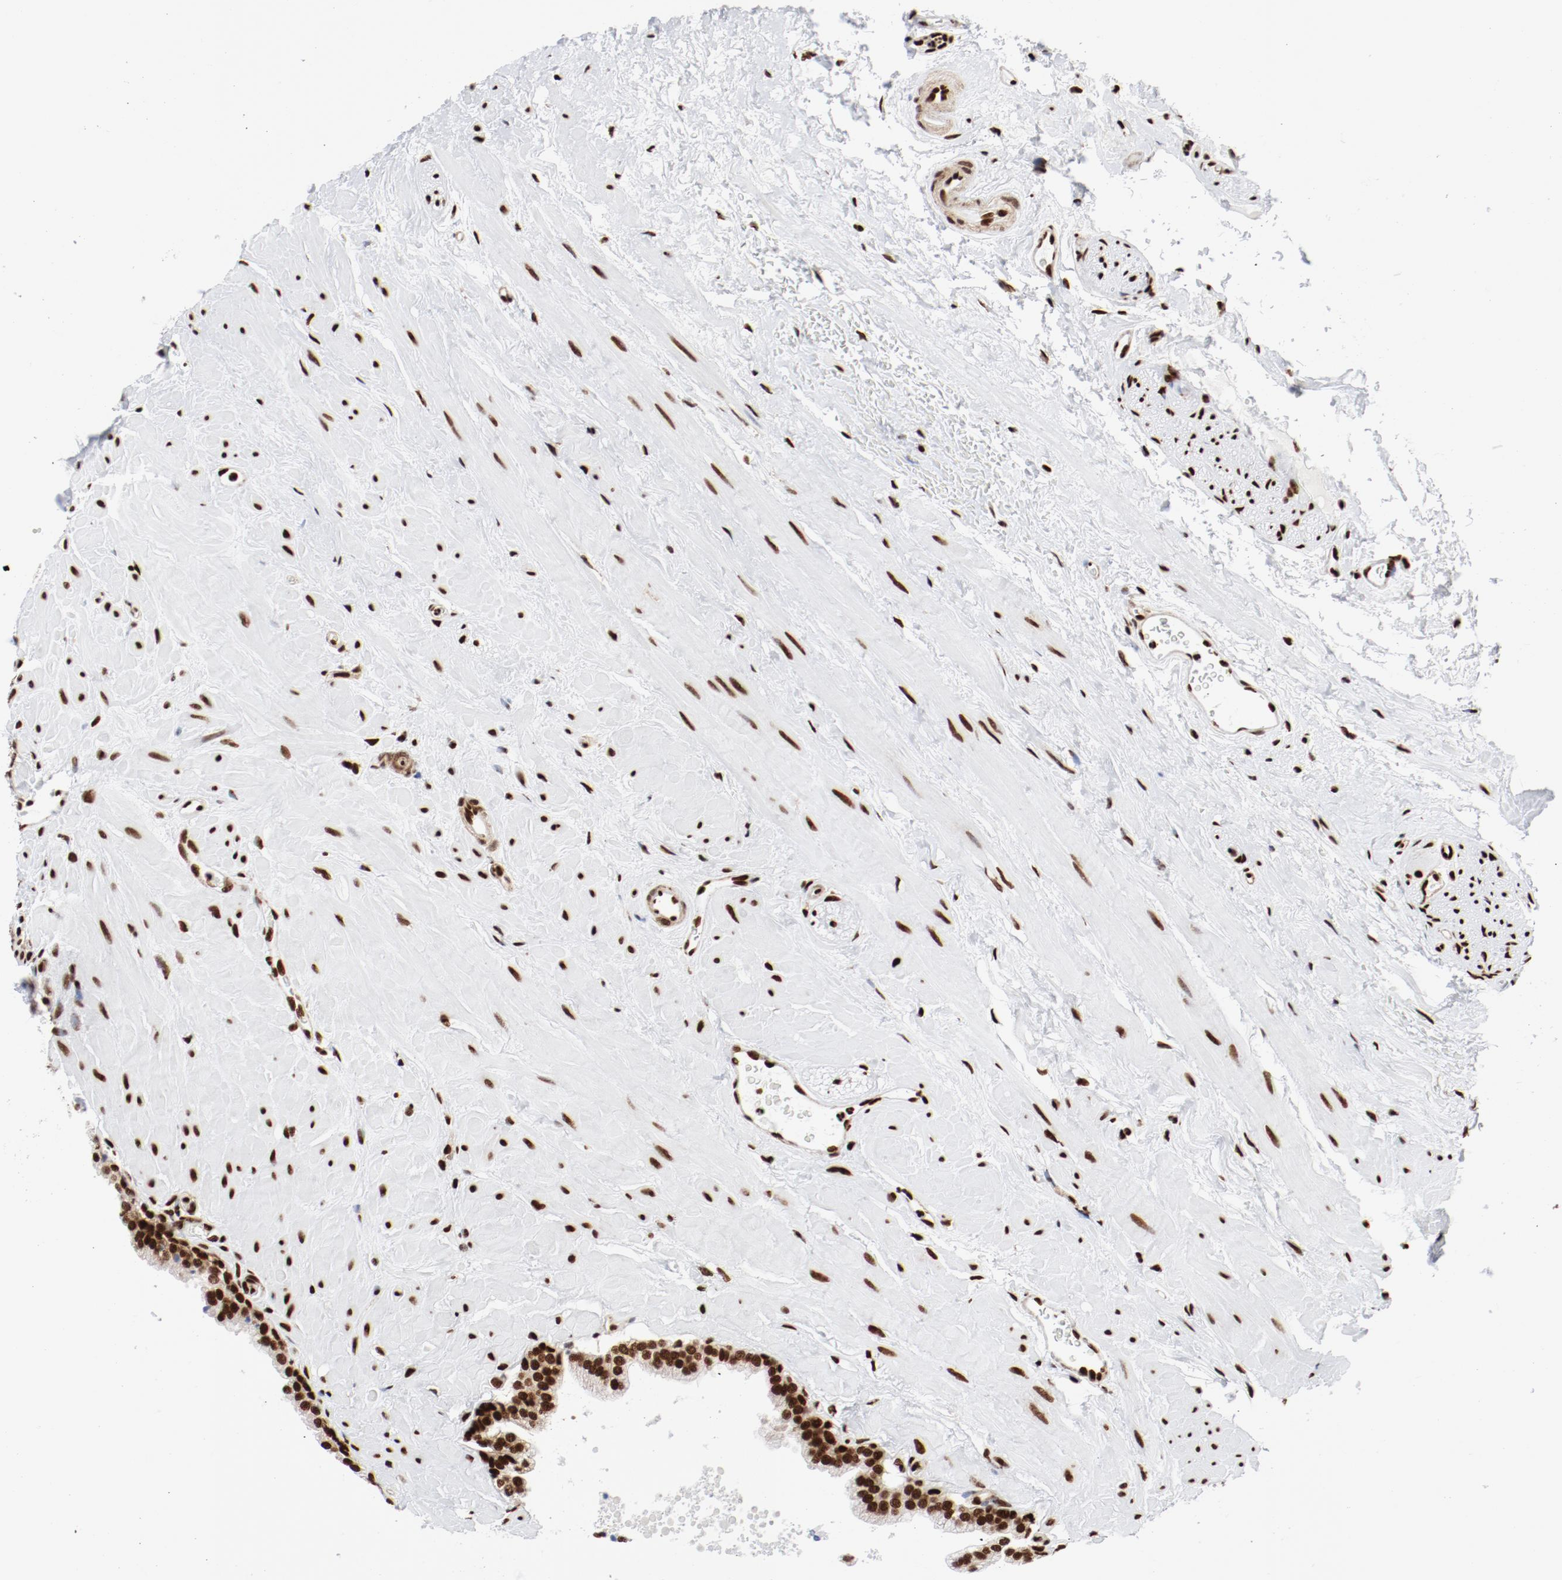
{"staining": {"intensity": "strong", "quantity": ">75%", "location": "nuclear"}, "tissue": "prostate", "cell_type": "Glandular cells", "image_type": "normal", "snomed": [{"axis": "morphology", "description": "Normal tissue, NOS"}, {"axis": "topography", "description": "Prostate"}], "caption": "A brown stain shows strong nuclear expression of a protein in glandular cells of benign prostate.", "gene": "NFYB", "patient": {"sex": "male", "age": 60}}